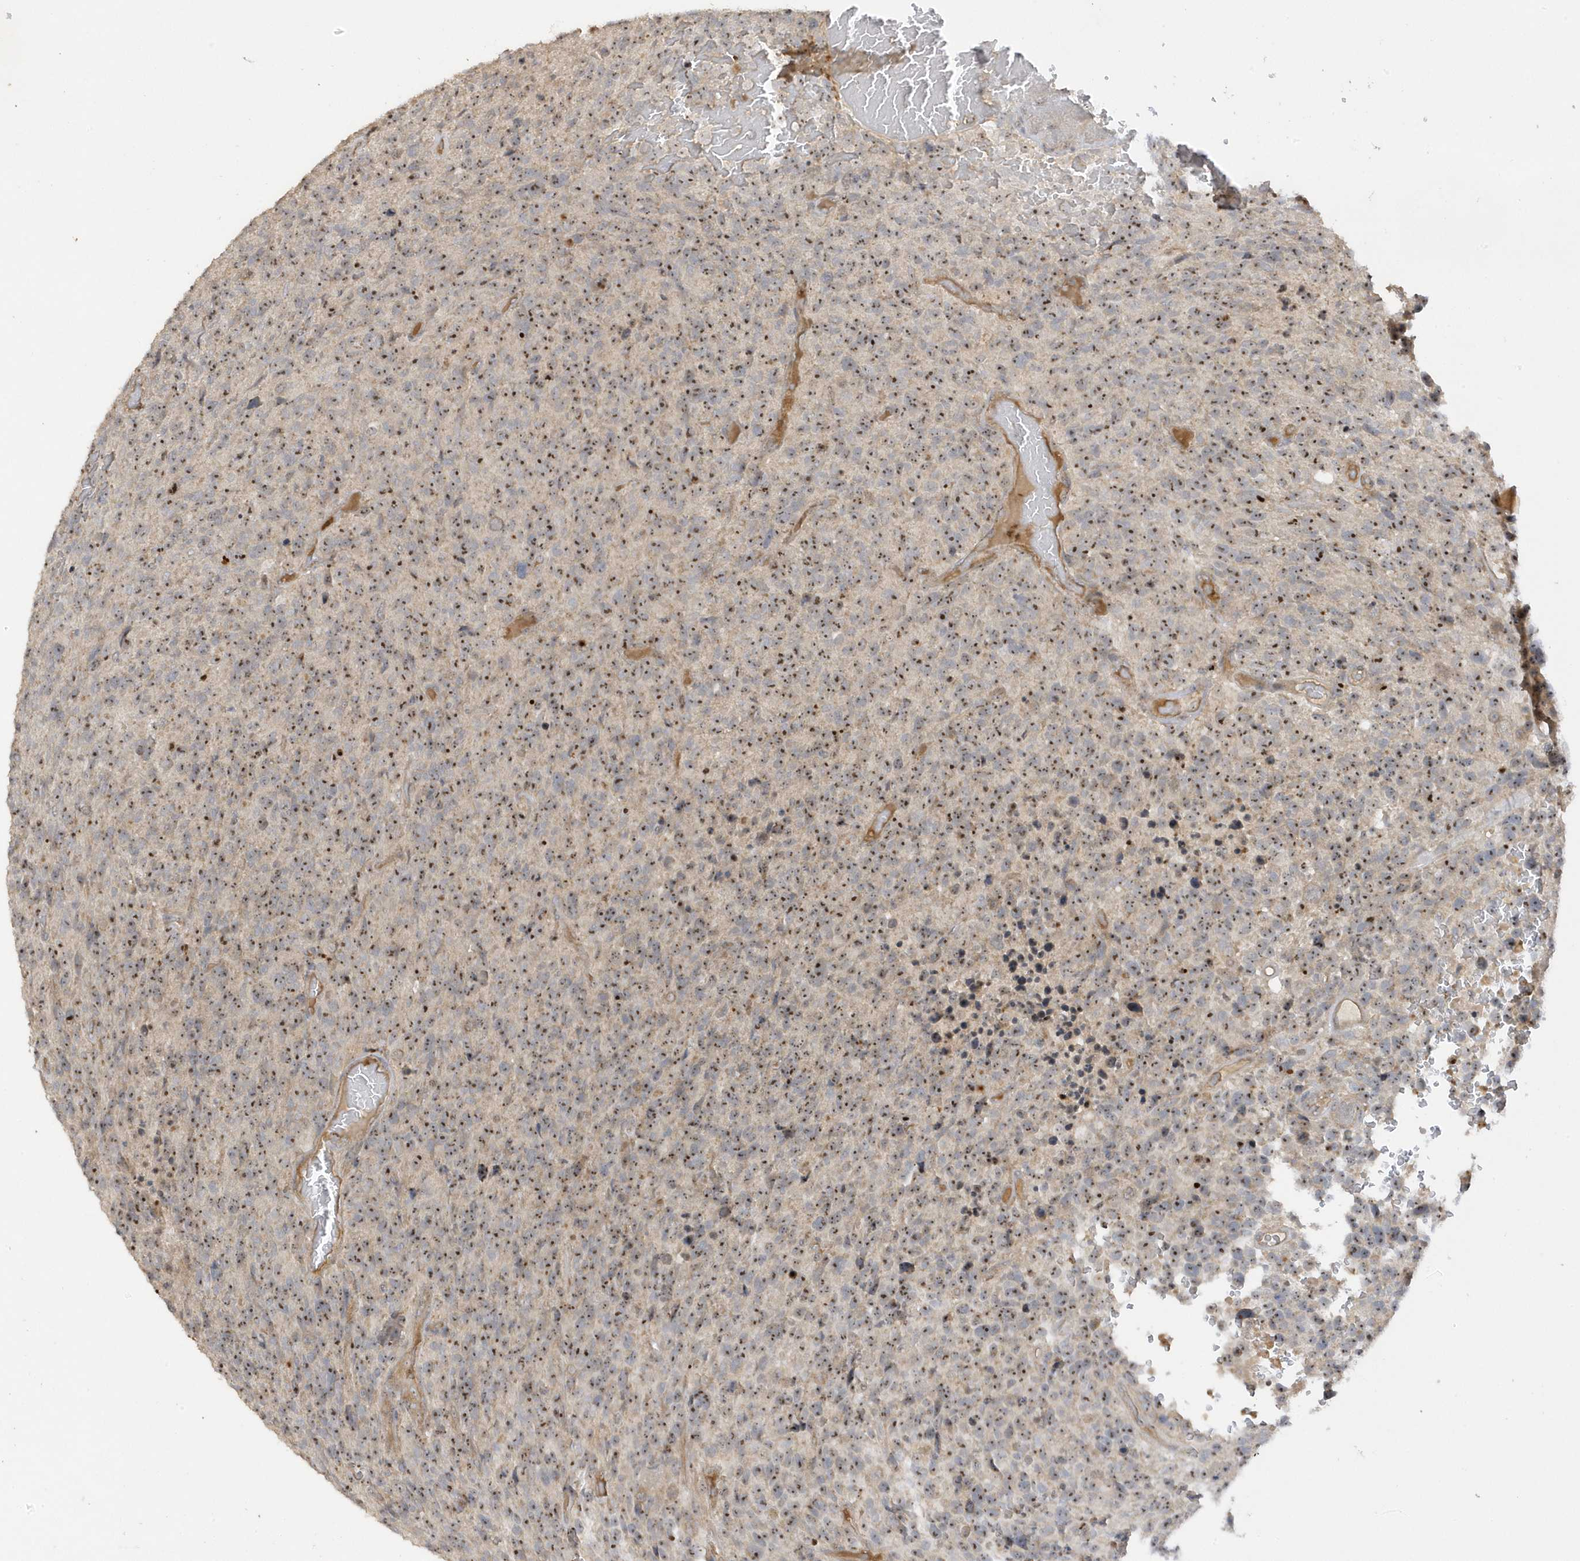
{"staining": {"intensity": "moderate", "quantity": ">75%", "location": "nuclear"}, "tissue": "glioma", "cell_type": "Tumor cells", "image_type": "cancer", "snomed": [{"axis": "morphology", "description": "Glioma, malignant, High grade"}, {"axis": "topography", "description": "Brain"}], "caption": "IHC micrograph of human malignant glioma (high-grade) stained for a protein (brown), which exhibits medium levels of moderate nuclear positivity in about >75% of tumor cells.", "gene": "DDX18", "patient": {"sex": "male", "age": 69}}